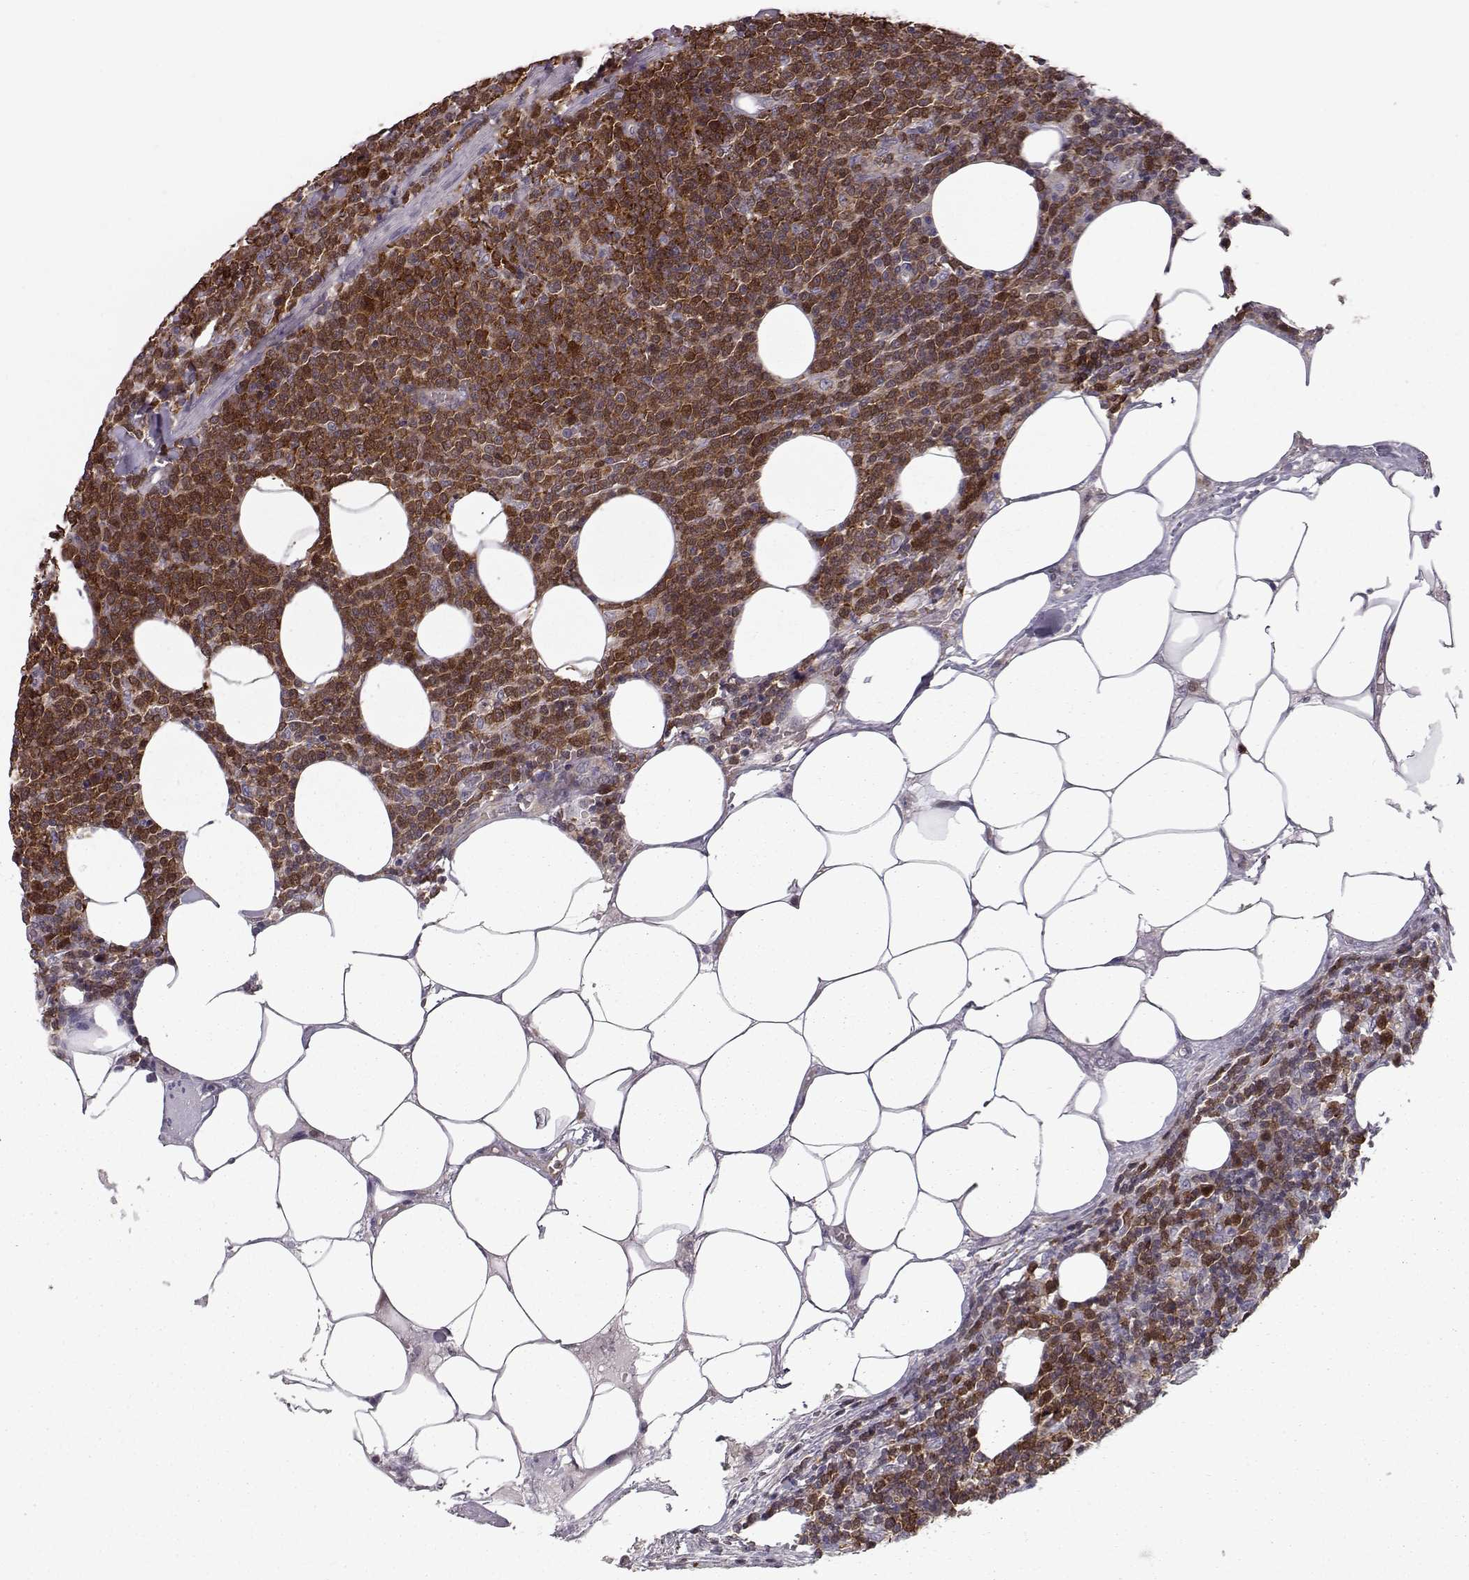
{"staining": {"intensity": "strong", "quantity": ">75%", "location": "cytoplasmic/membranous"}, "tissue": "lymphoma", "cell_type": "Tumor cells", "image_type": "cancer", "snomed": [{"axis": "morphology", "description": "Malignant lymphoma, non-Hodgkin's type, High grade"}, {"axis": "topography", "description": "Lymph node"}], "caption": "A brown stain highlights strong cytoplasmic/membranous staining of a protein in lymphoma tumor cells.", "gene": "RANBP1", "patient": {"sex": "male", "age": 61}}